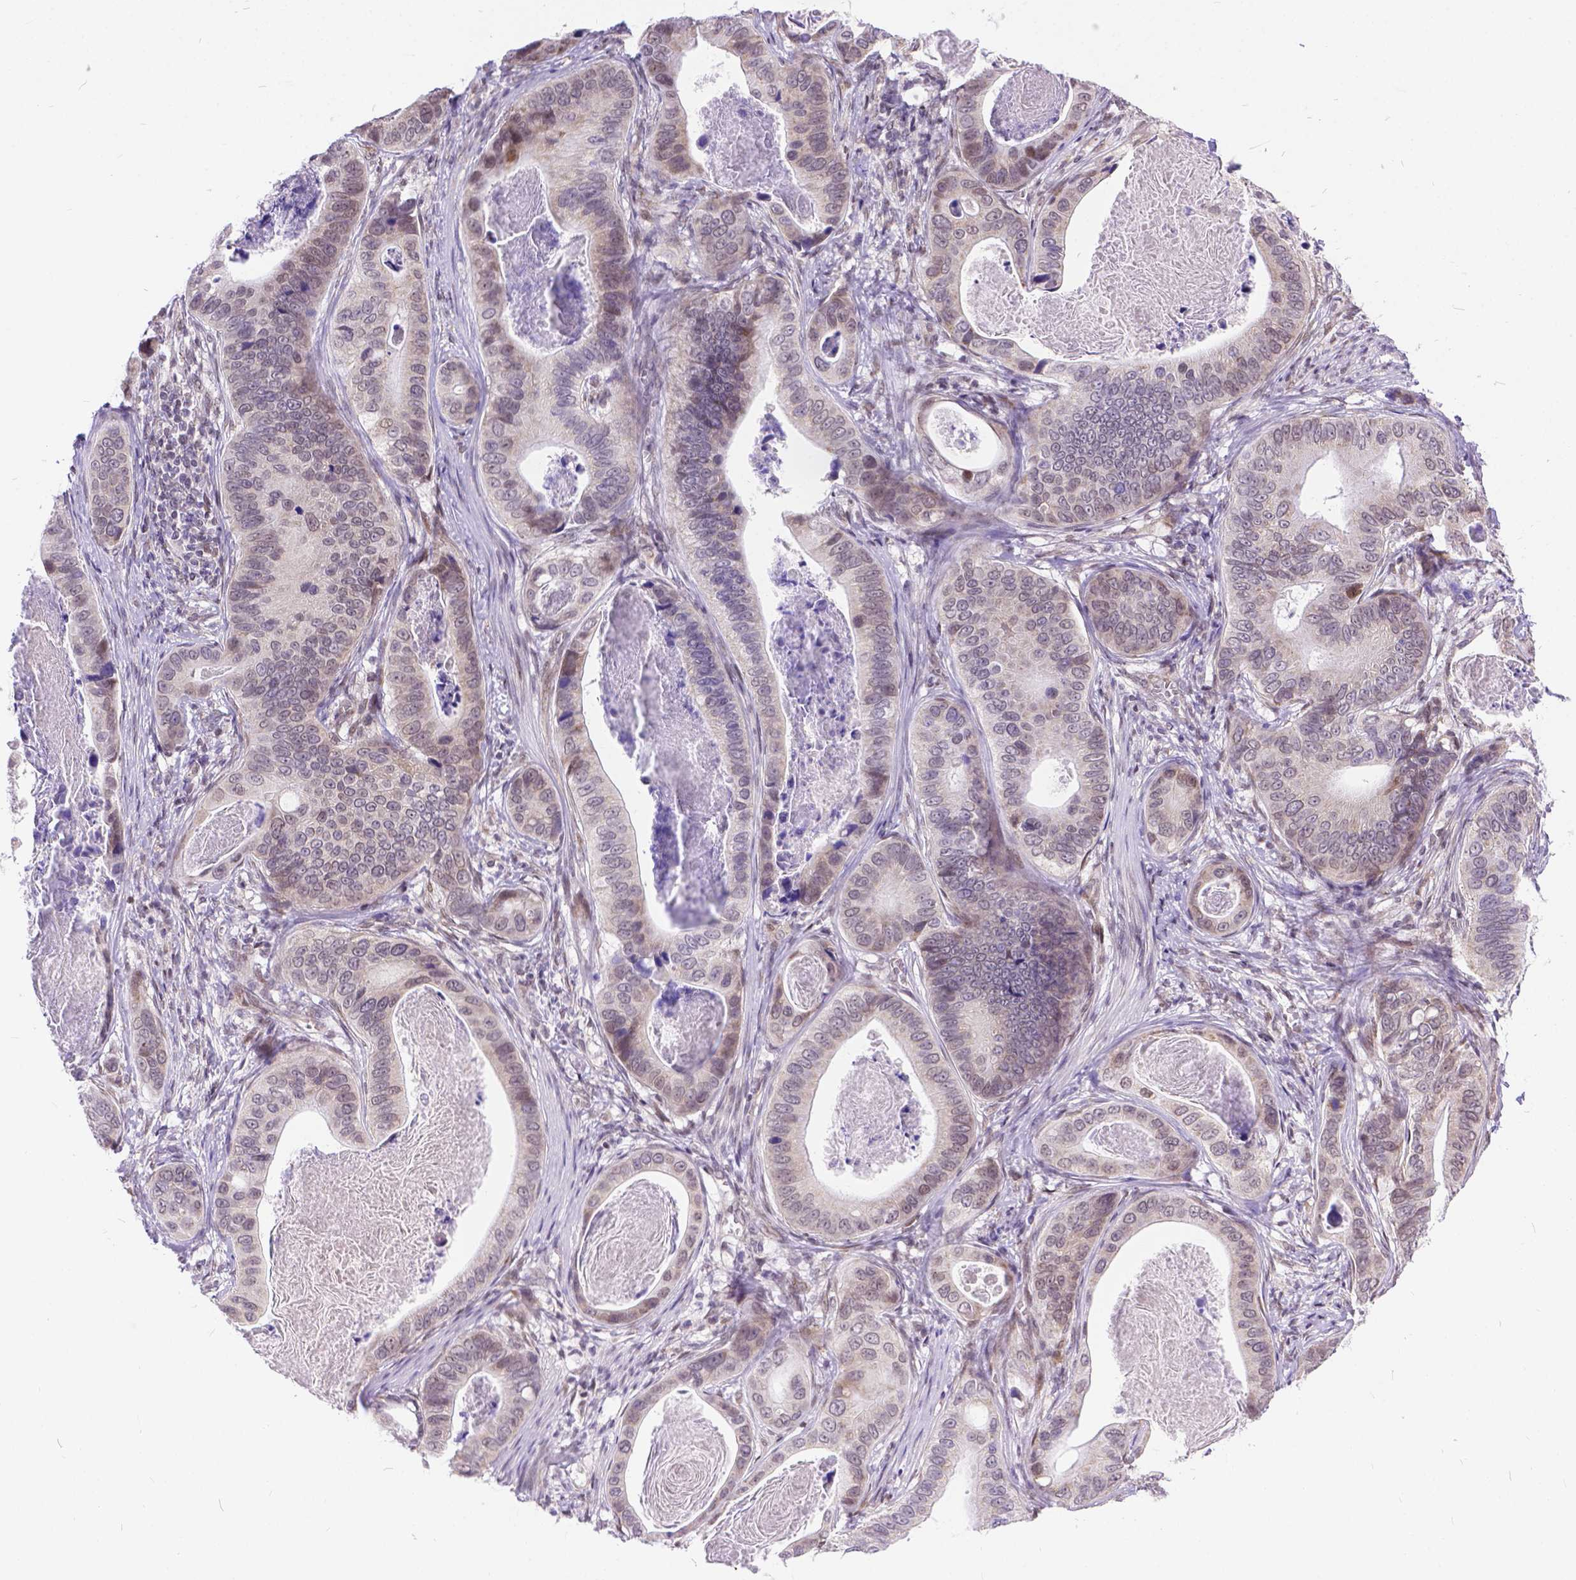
{"staining": {"intensity": "weak", "quantity": "25%-75%", "location": "cytoplasmic/membranous,nuclear"}, "tissue": "stomach cancer", "cell_type": "Tumor cells", "image_type": "cancer", "snomed": [{"axis": "morphology", "description": "Adenocarcinoma, NOS"}, {"axis": "topography", "description": "Stomach"}], "caption": "Immunohistochemistry photomicrograph of human adenocarcinoma (stomach) stained for a protein (brown), which shows low levels of weak cytoplasmic/membranous and nuclear expression in approximately 25%-75% of tumor cells.", "gene": "FAM124B", "patient": {"sex": "male", "age": 84}}